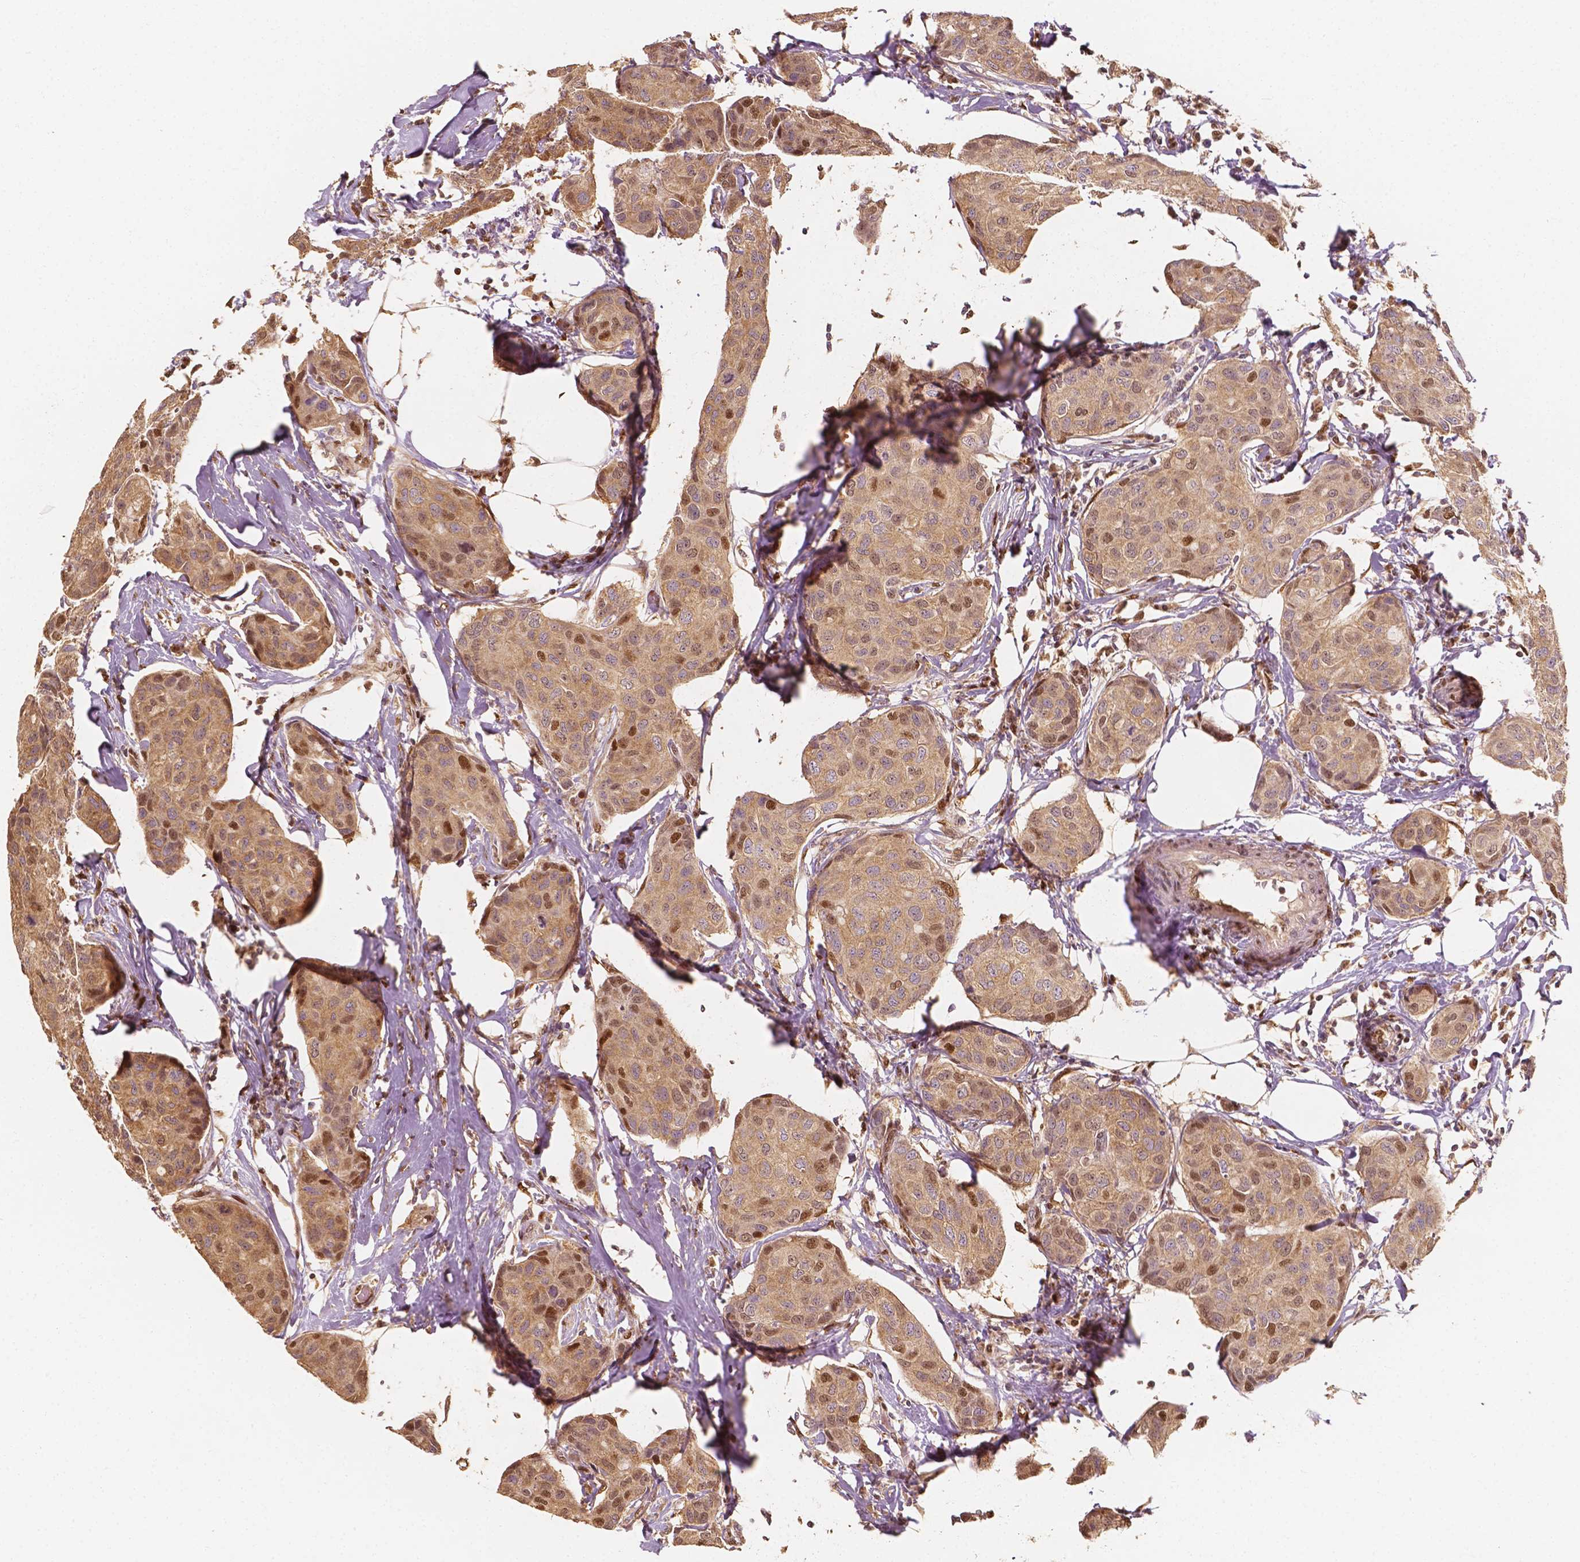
{"staining": {"intensity": "moderate", "quantity": "25%-75%", "location": "cytoplasmic/membranous,nuclear"}, "tissue": "breast cancer", "cell_type": "Tumor cells", "image_type": "cancer", "snomed": [{"axis": "morphology", "description": "Duct carcinoma"}, {"axis": "topography", "description": "Breast"}], "caption": "IHC staining of breast cancer, which reveals medium levels of moderate cytoplasmic/membranous and nuclear positivity in about 25%-75% of tumor cells indicating moderate cytoplasmic/membranous and nuclear protein expression. The staining was performed using DAB (3,3'-diaminobenzidine) (brown) for protein detection and nuclei were counterstained in hematoxylin (blue).", "gene": "TBC1D17", "patient": {"sex": "female", "age": 80}}